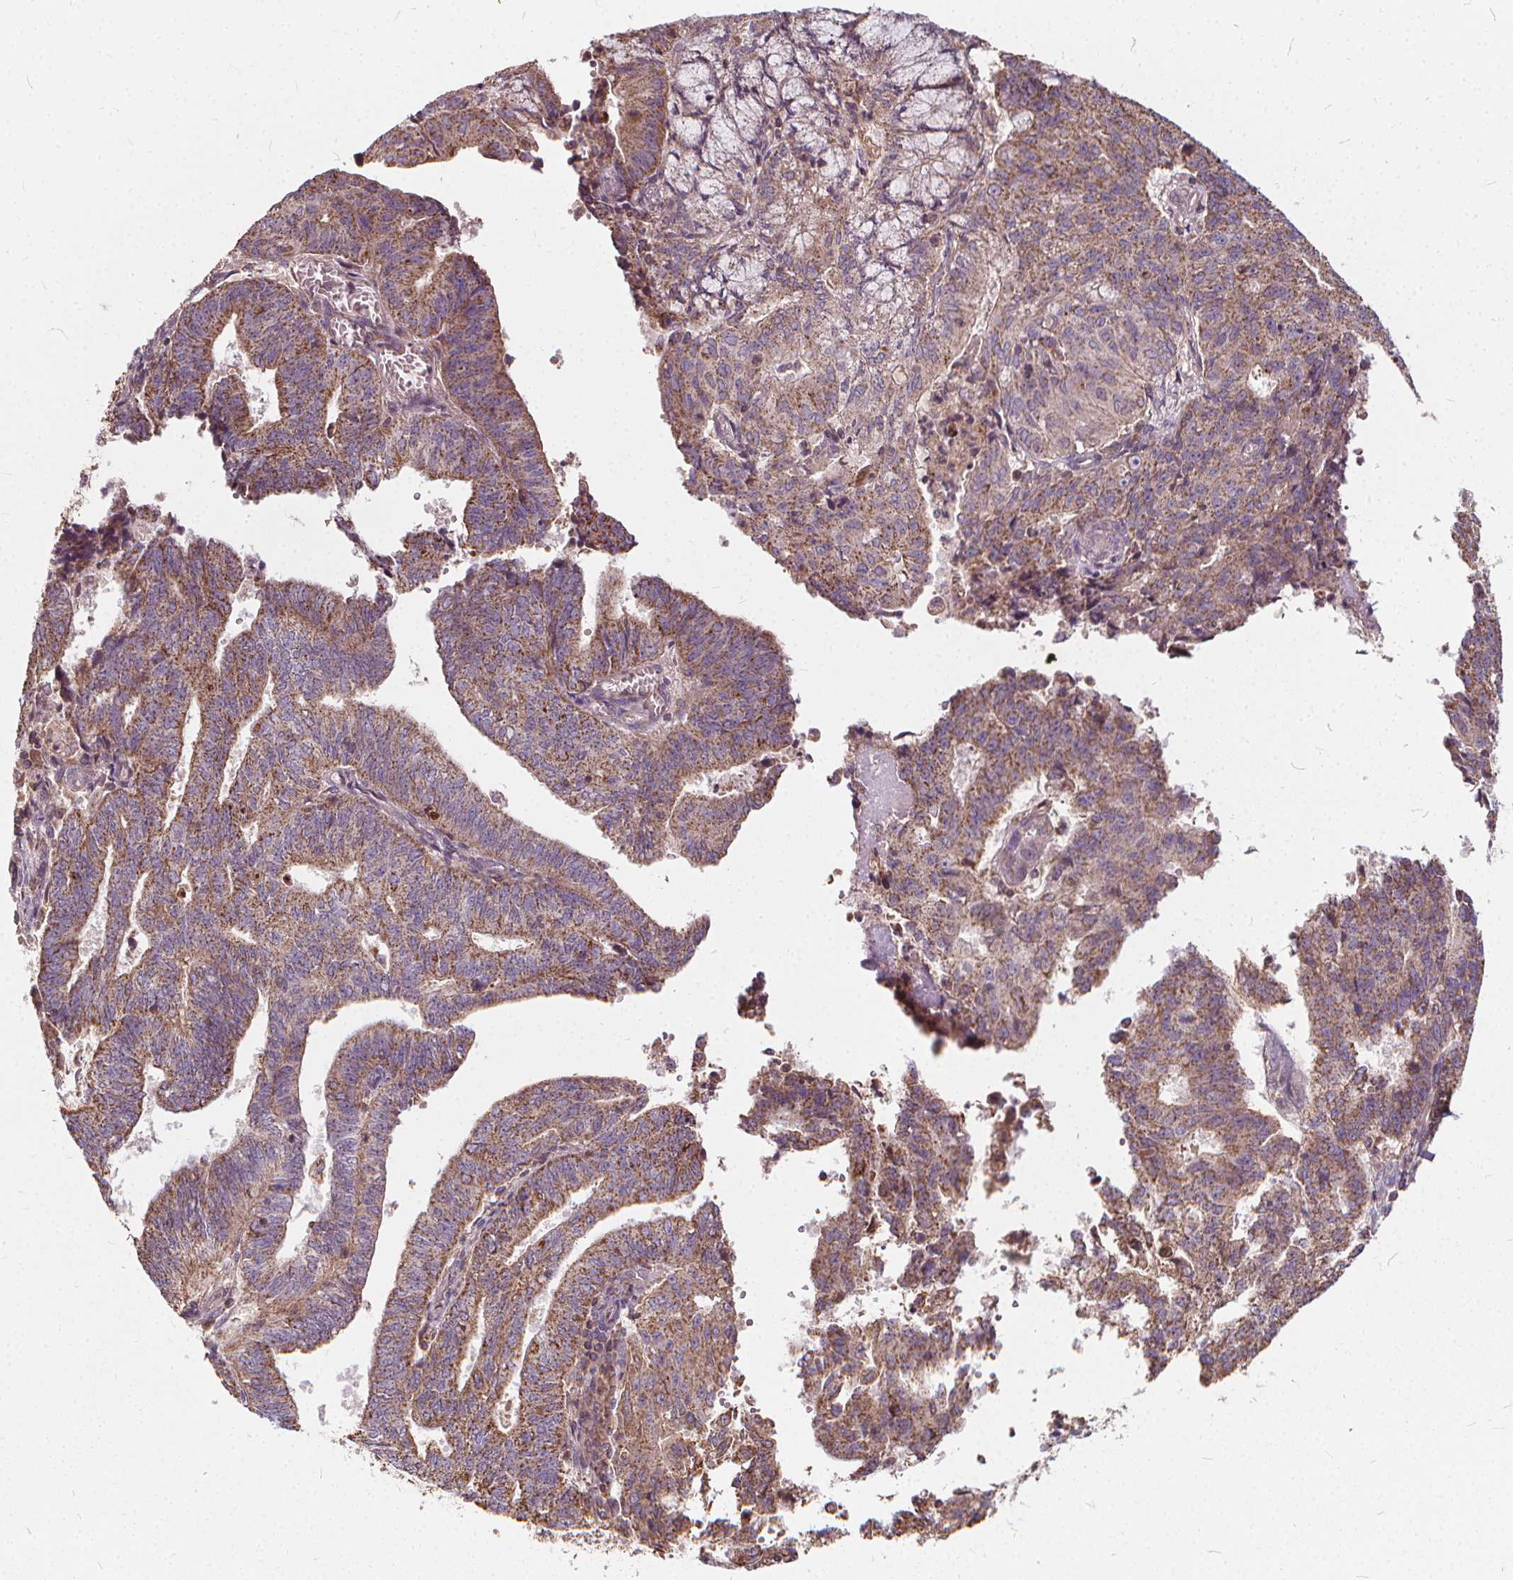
{"staining": {"intensity": "moderate", "quantity": ">75%", "location": "cytoplasmic/membranous"}, "tissue": "endometrial cancer", "cell_type": "Tumor cells", "image_type": "cancer", "snomed": [{"axis": "morphology", "description": "Adenocarcinoma, NOS"}, {"axis": "topography", "description": "Endometrium"}], "caption": "Adenocarcinoma (endometrial) stained with immunohistochemistry displays moderate cytoplasmic/membranous positivity in about >75% of tumor cells.", "gene": "ORAI2", "patient": {"sex": "female", "age": 82}}